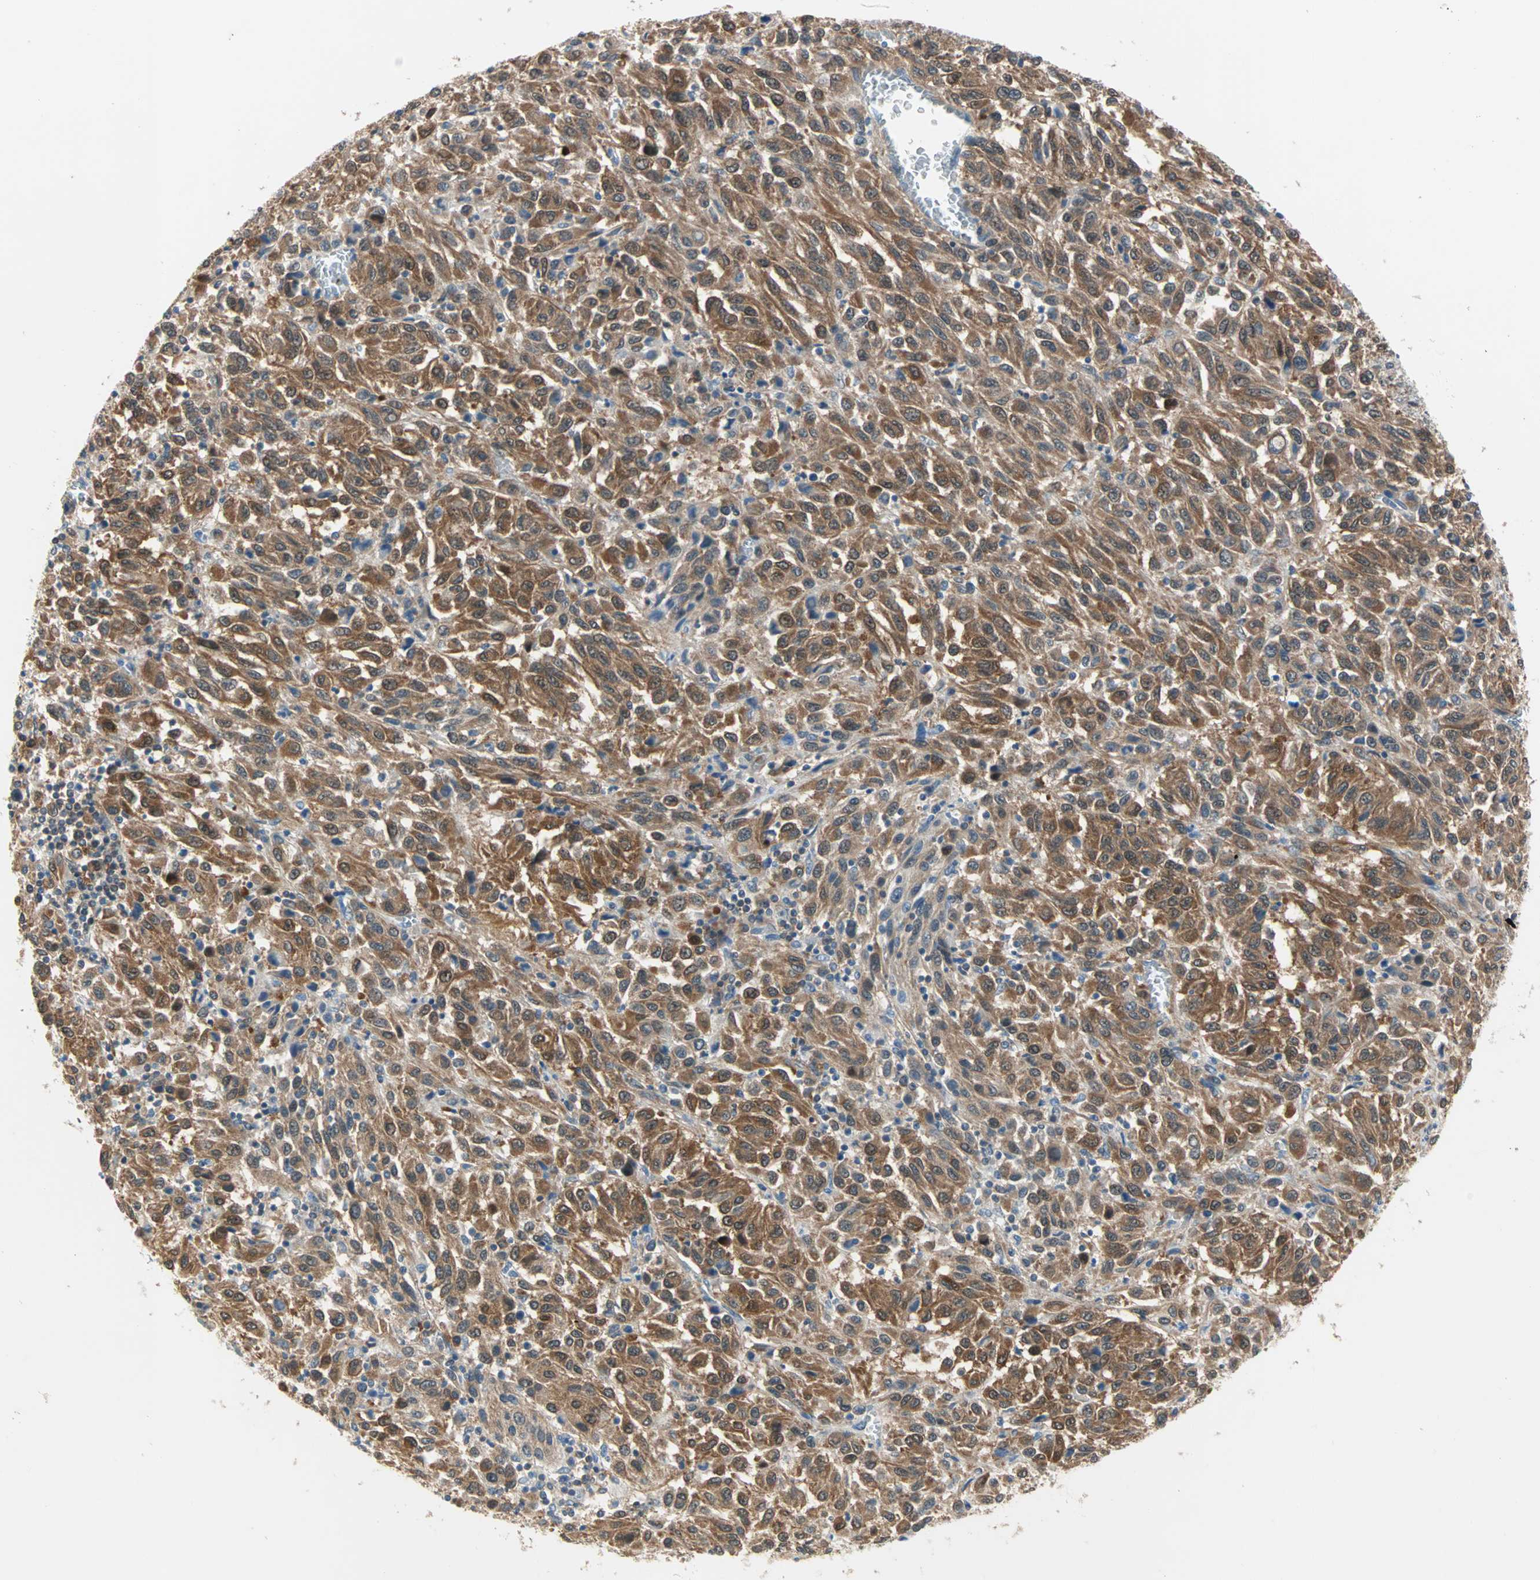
{"staining": {"intensity": "strong", "quantity": ">75%", "location": "cytoplasmic/membranous"}, "tissue": "melanoma", "cell_type": "Tumor cells", "image_type": "cancer", "snomed": [{"axis": "morphology", "description": "Malignant melanoma, Metastatic site"}, {"axis": "topography", "description": "Lung"}], "caption": "Immunohistochemical staining of human melanoma displays strong cytoplasmic/membranous protein expression in approximately >75% of tumor cells.", "gene": "MPI", "patient": {"sex": "male", "age": 64}}